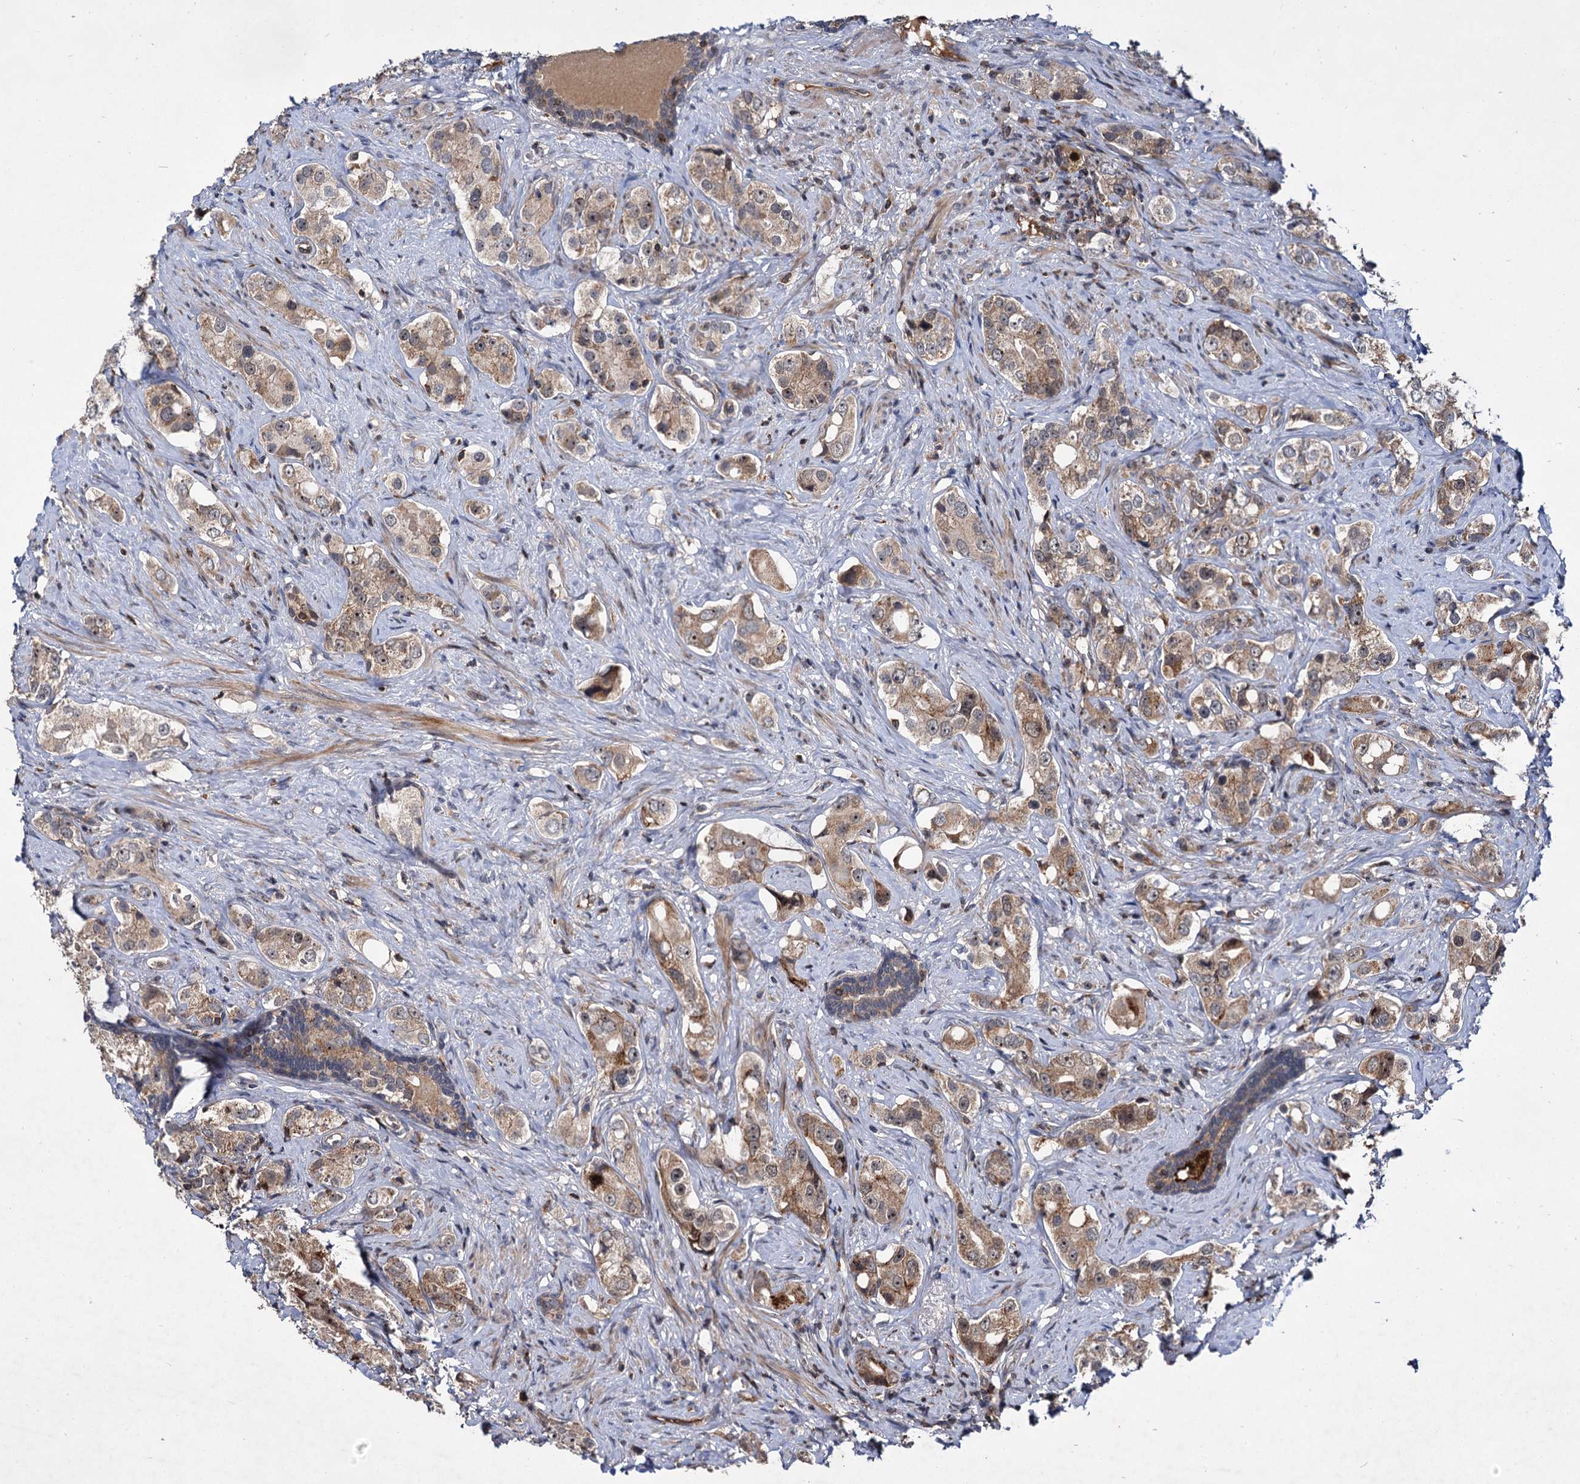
{"staining": {"intensity": "moderate", "quantity": ">75%", "location": "cytoplasmic/membranous"}, "tissue": "prostate cancer", "cell_type": "Tumor cells", "image_type": "cancer", "snomed": [{"axis": "morphology", "description": "Adenocarcinoma, High grade"}, {"axis": "topography", "description": "Prostate"}], "caption": "Moderate cytoplasmic/membranous expression is identified in approximately >75% of tumor cells in prostate cancer (adenocarcinoma (high-grade)). The staining is performed using DAB brown chromogen to label protein expression. The nuclei are counter-stained blue using hematoxylin.", "gene": "ABLIM1", "patient": {"sex": "male", "age": 63}}